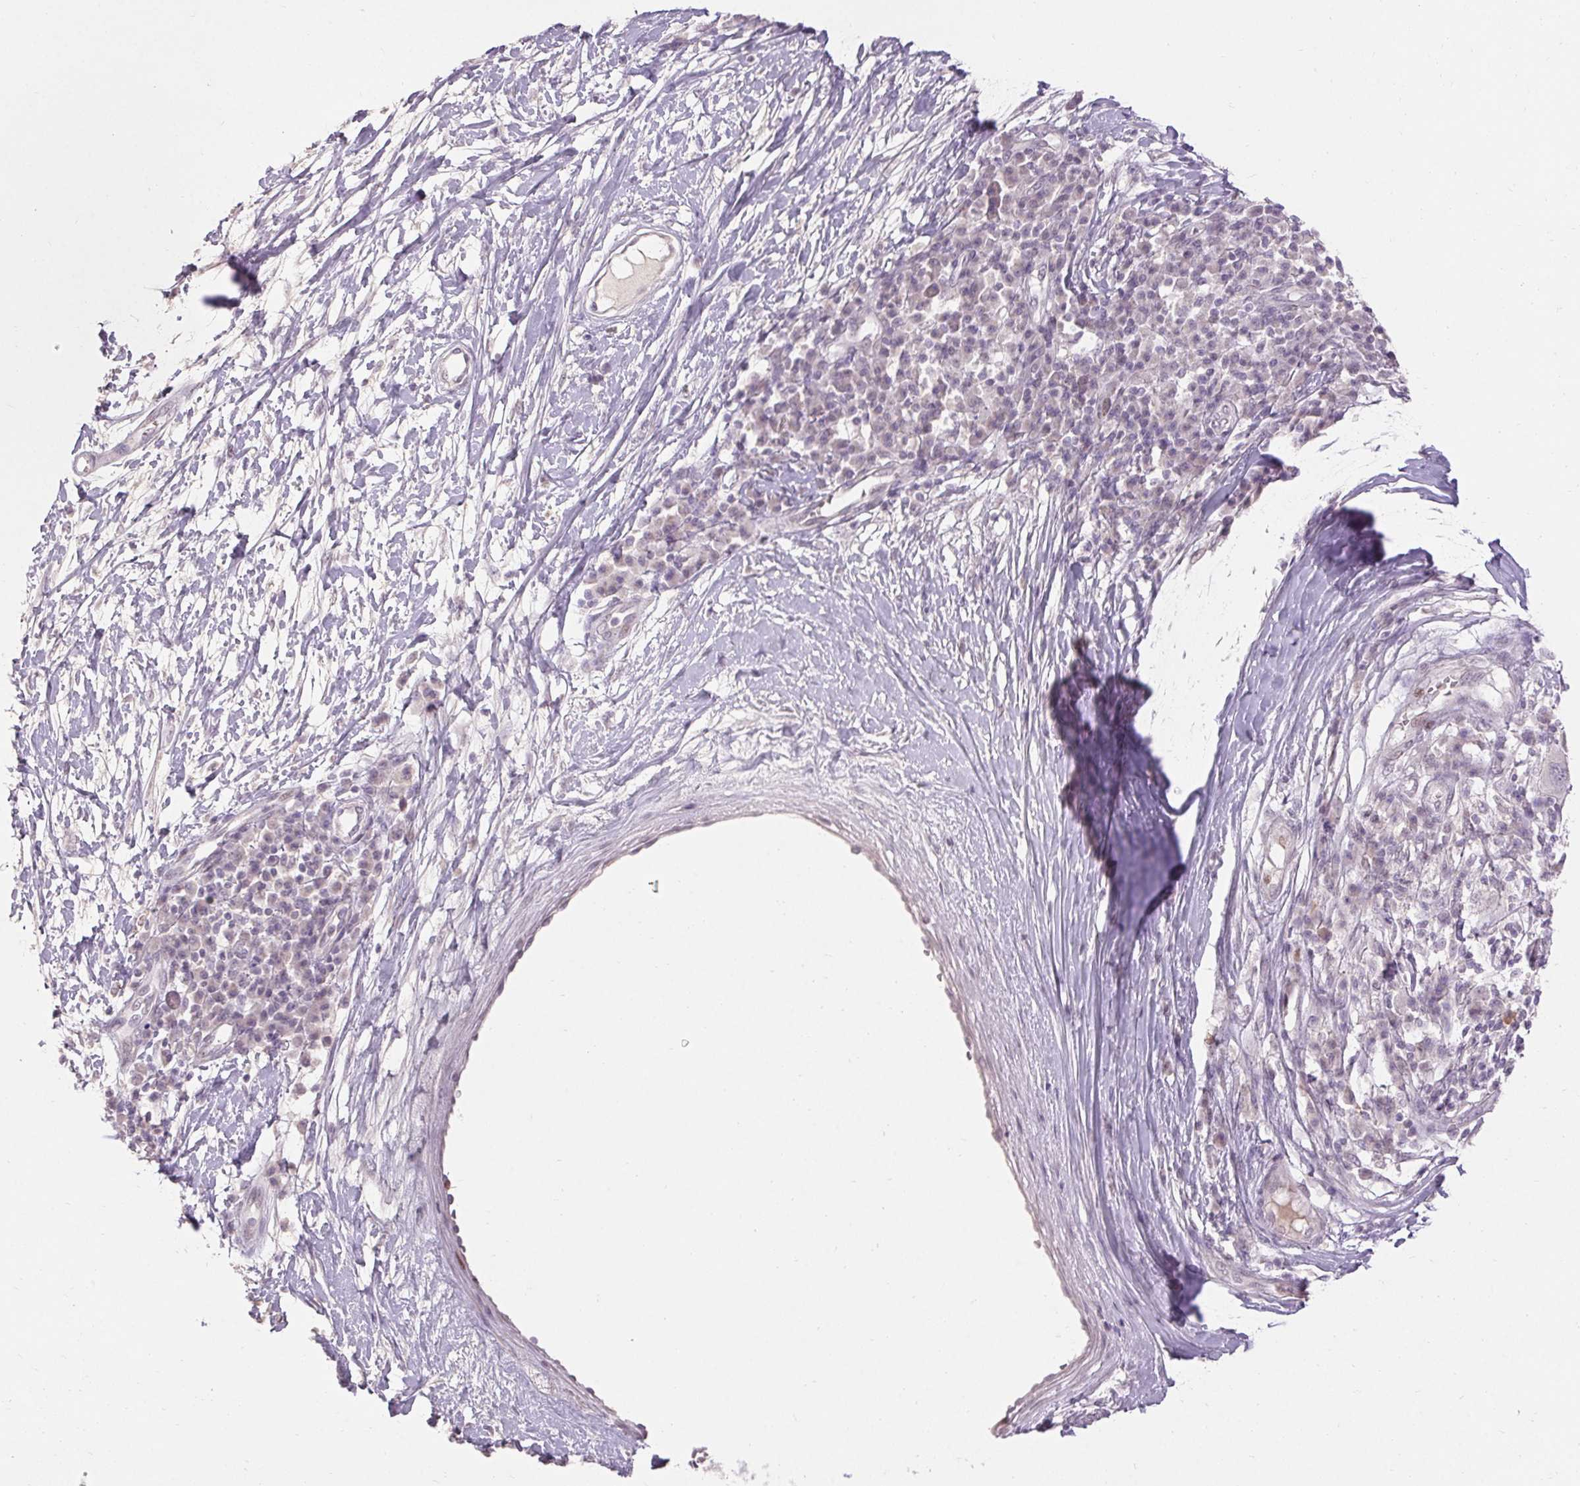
{"staining": {"intensity": "weak", "quantity": "<25%", "location": "nuclear"}, "tissue": "melanoma", "cell_type": "Tumor cells", "image_type": "cancer", "snomed": [{"axis": "morphology", "description": "Malignant melanoma, NOS"}, {"axis": "topography", "description": "Skin"}], "caption": "This is a histopathology image of immunohistochemistry staining of melanoma, which shows no staining in tumor cells.", "gene": "SKP2", "patient": {"sex": "male", "age": 53}}